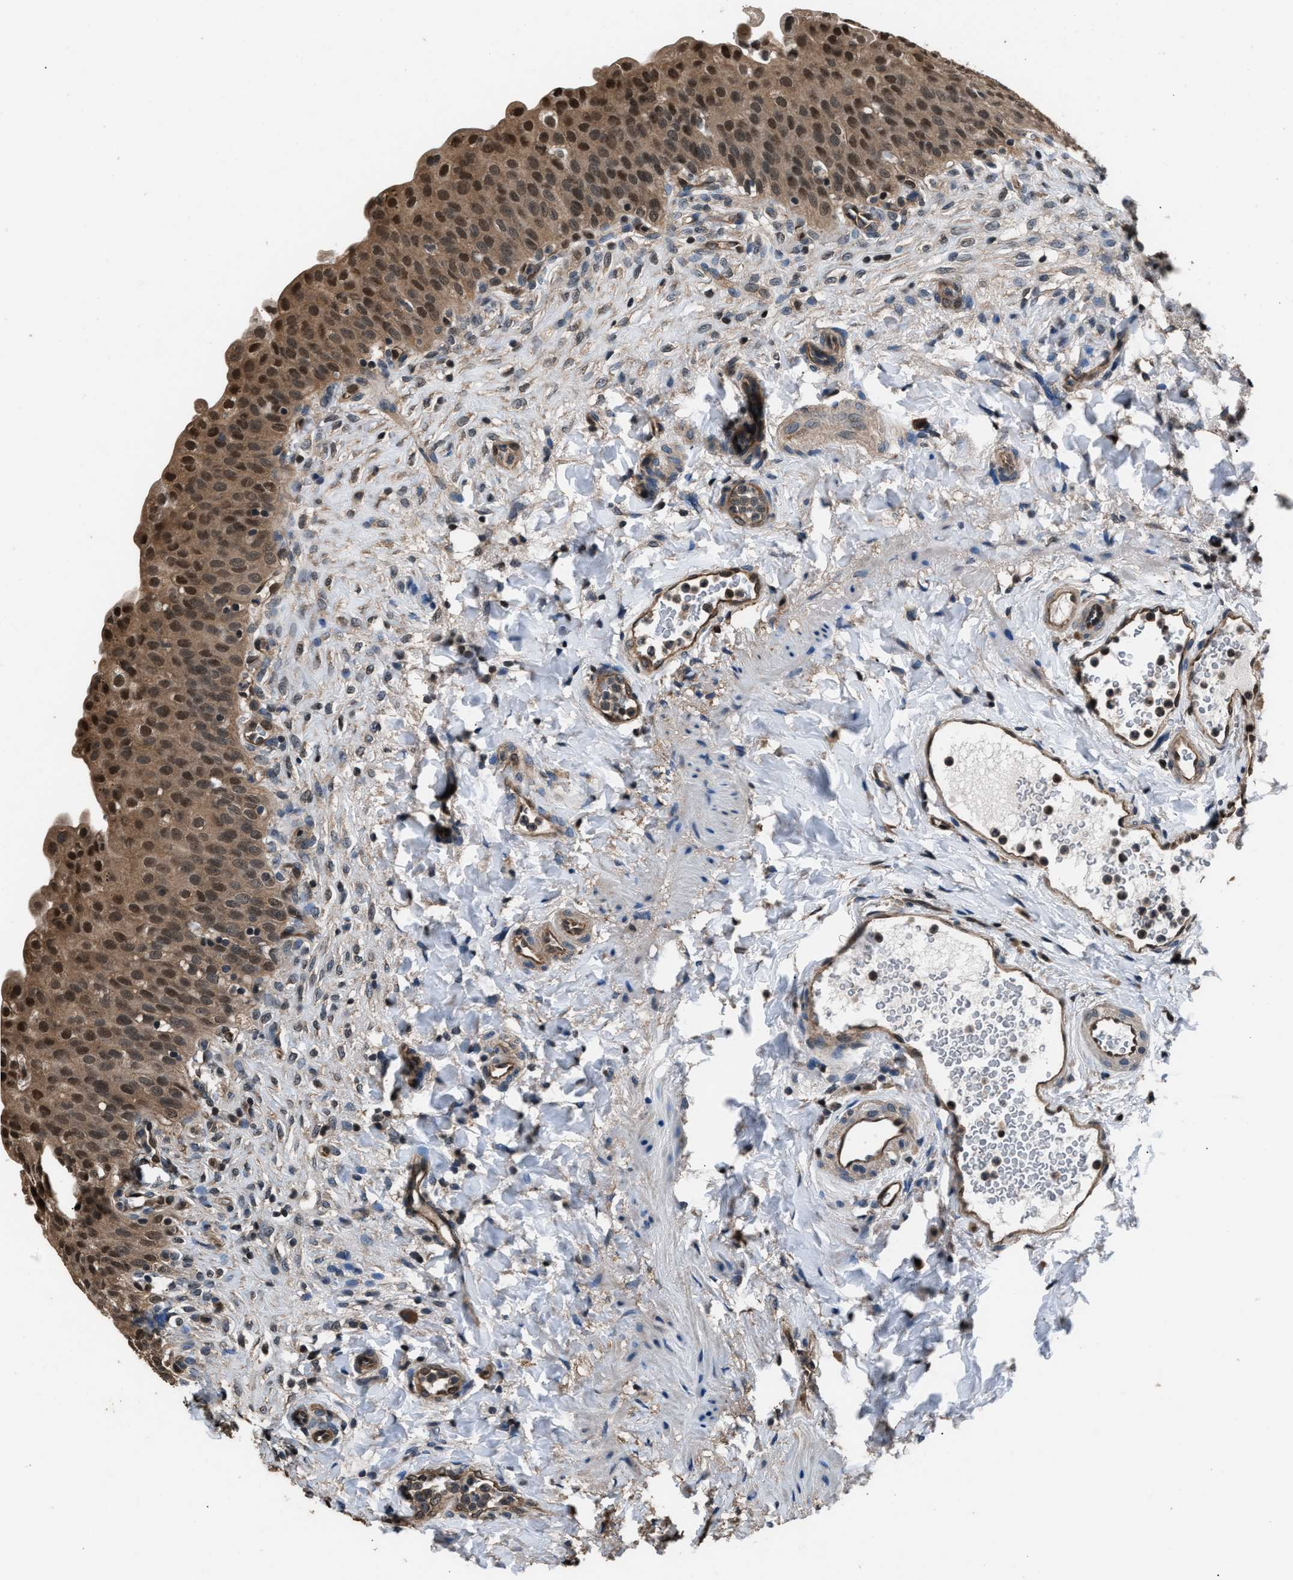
{"staining": {"intensity": "strong", "quantity": "25%-75%", "location": "cytoplasmic/membranous,nuclear"}, "tissue": "urinary bladder", "cell_type": "Urothelial cells", "image_type": "normal", "snomed": [{"axis": "morphology", "description": "Urothelial carcinoma, High grade"}, {"axis": "topography", "description": "Urinary bladder"}], "caption": "Urothelial cells show strong cytoplasmic/membranous,nuclear positivity in approximately 25%-75% of cells in normal urinary bladder. The staining is performed using DAB brown chromogen to label protein expression. The nuclei are counter-stained blue using hematoxylin.", "gene": "DFFA", "patient": {"sex": "male", "age": 46}}